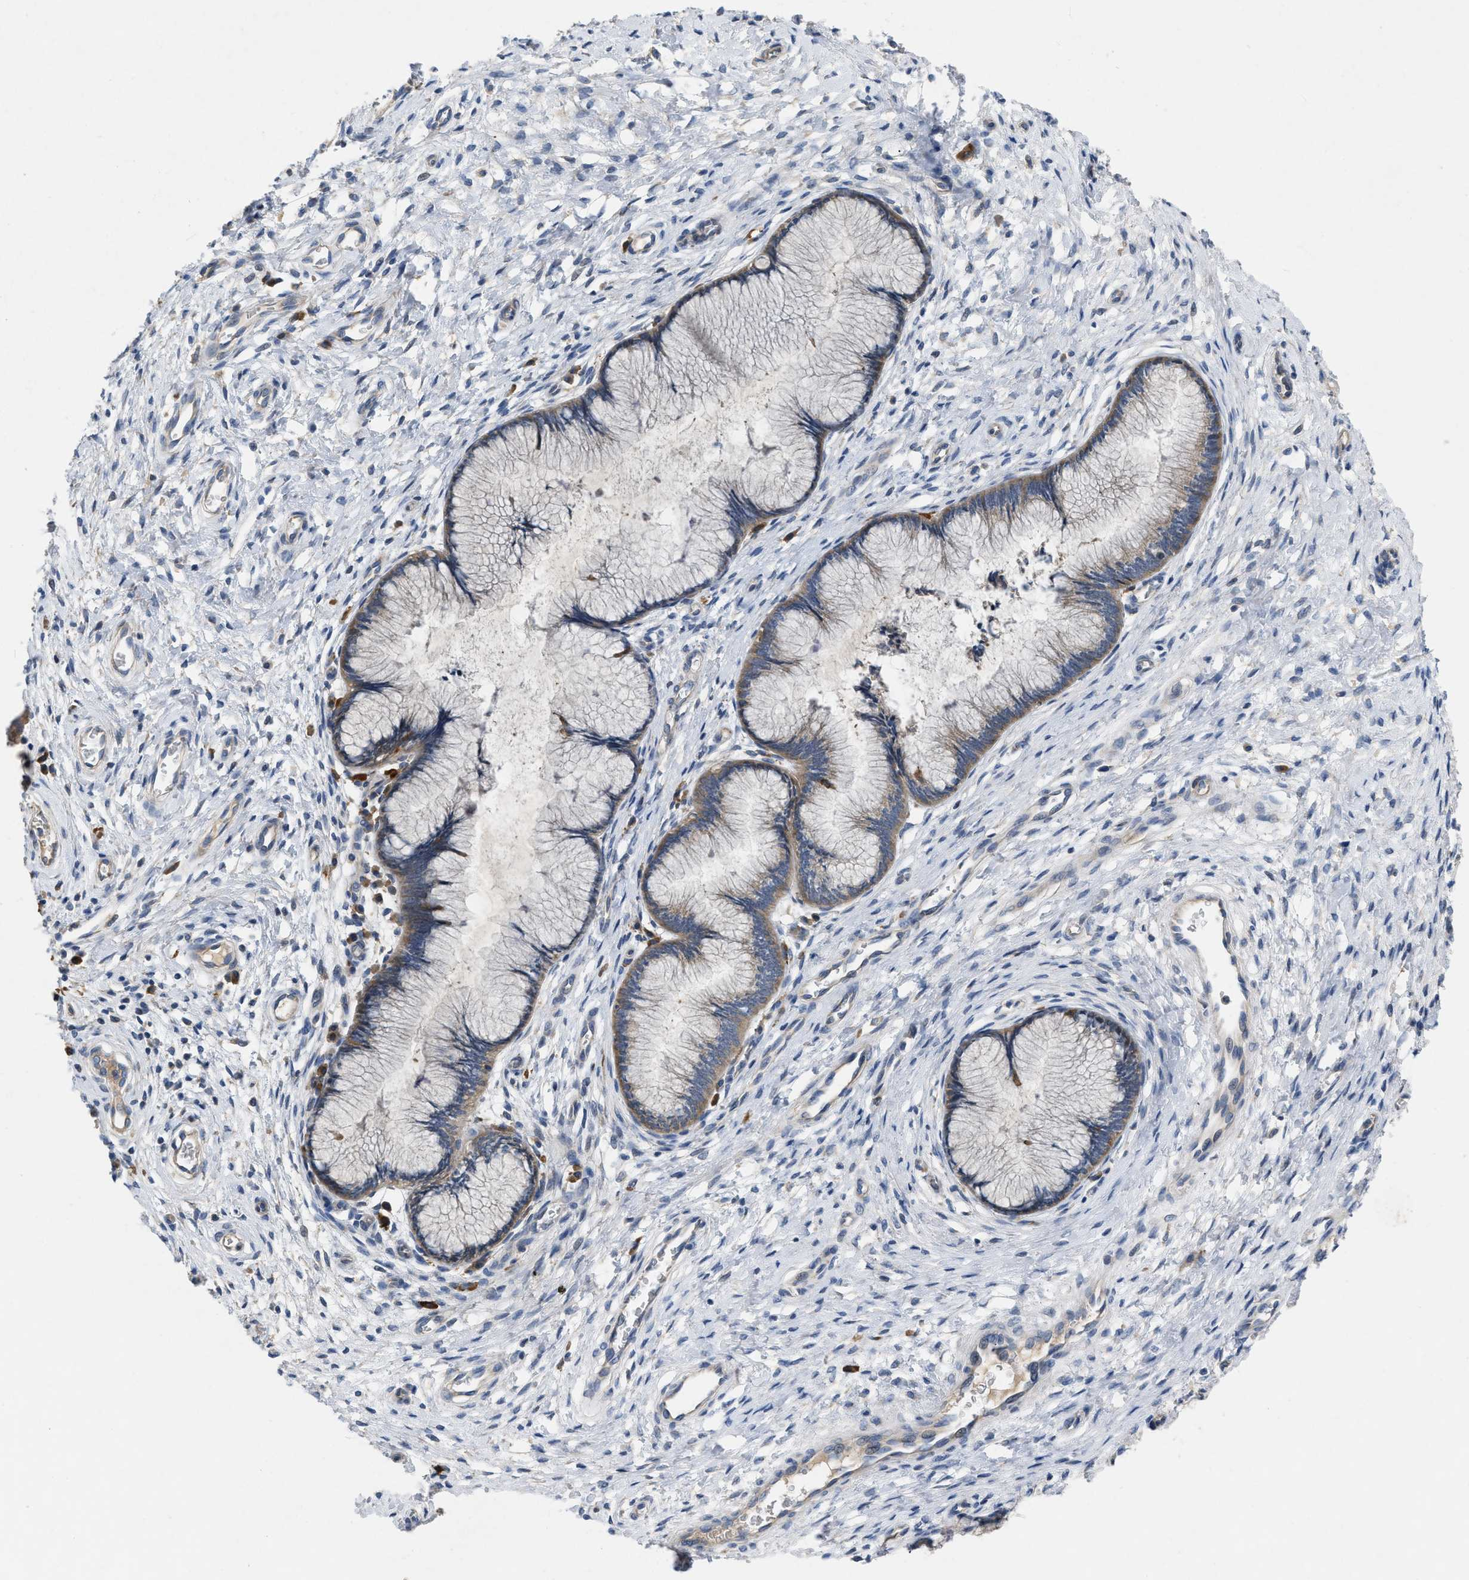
{"staining": {"intensity": "weak", "quantity": ">75%", "location": "cytoplasmic/membranous"}, "tissue": "cervix", "cell_type": "Glandular cells", "image_type": "normal", "snomed": [{"axis": "morphology", "description": "Normal tissue, NOS"}, {"axis": "topography", "description": "Cervix"}], "caption": "Brown immunohistochemical staining in unremarkable cervix displays weak cytoplasmic/membranous staining in about >75% of glandular cells.", "gene": "TMEM131", "patient": {"sex": "female", "age": 55}}